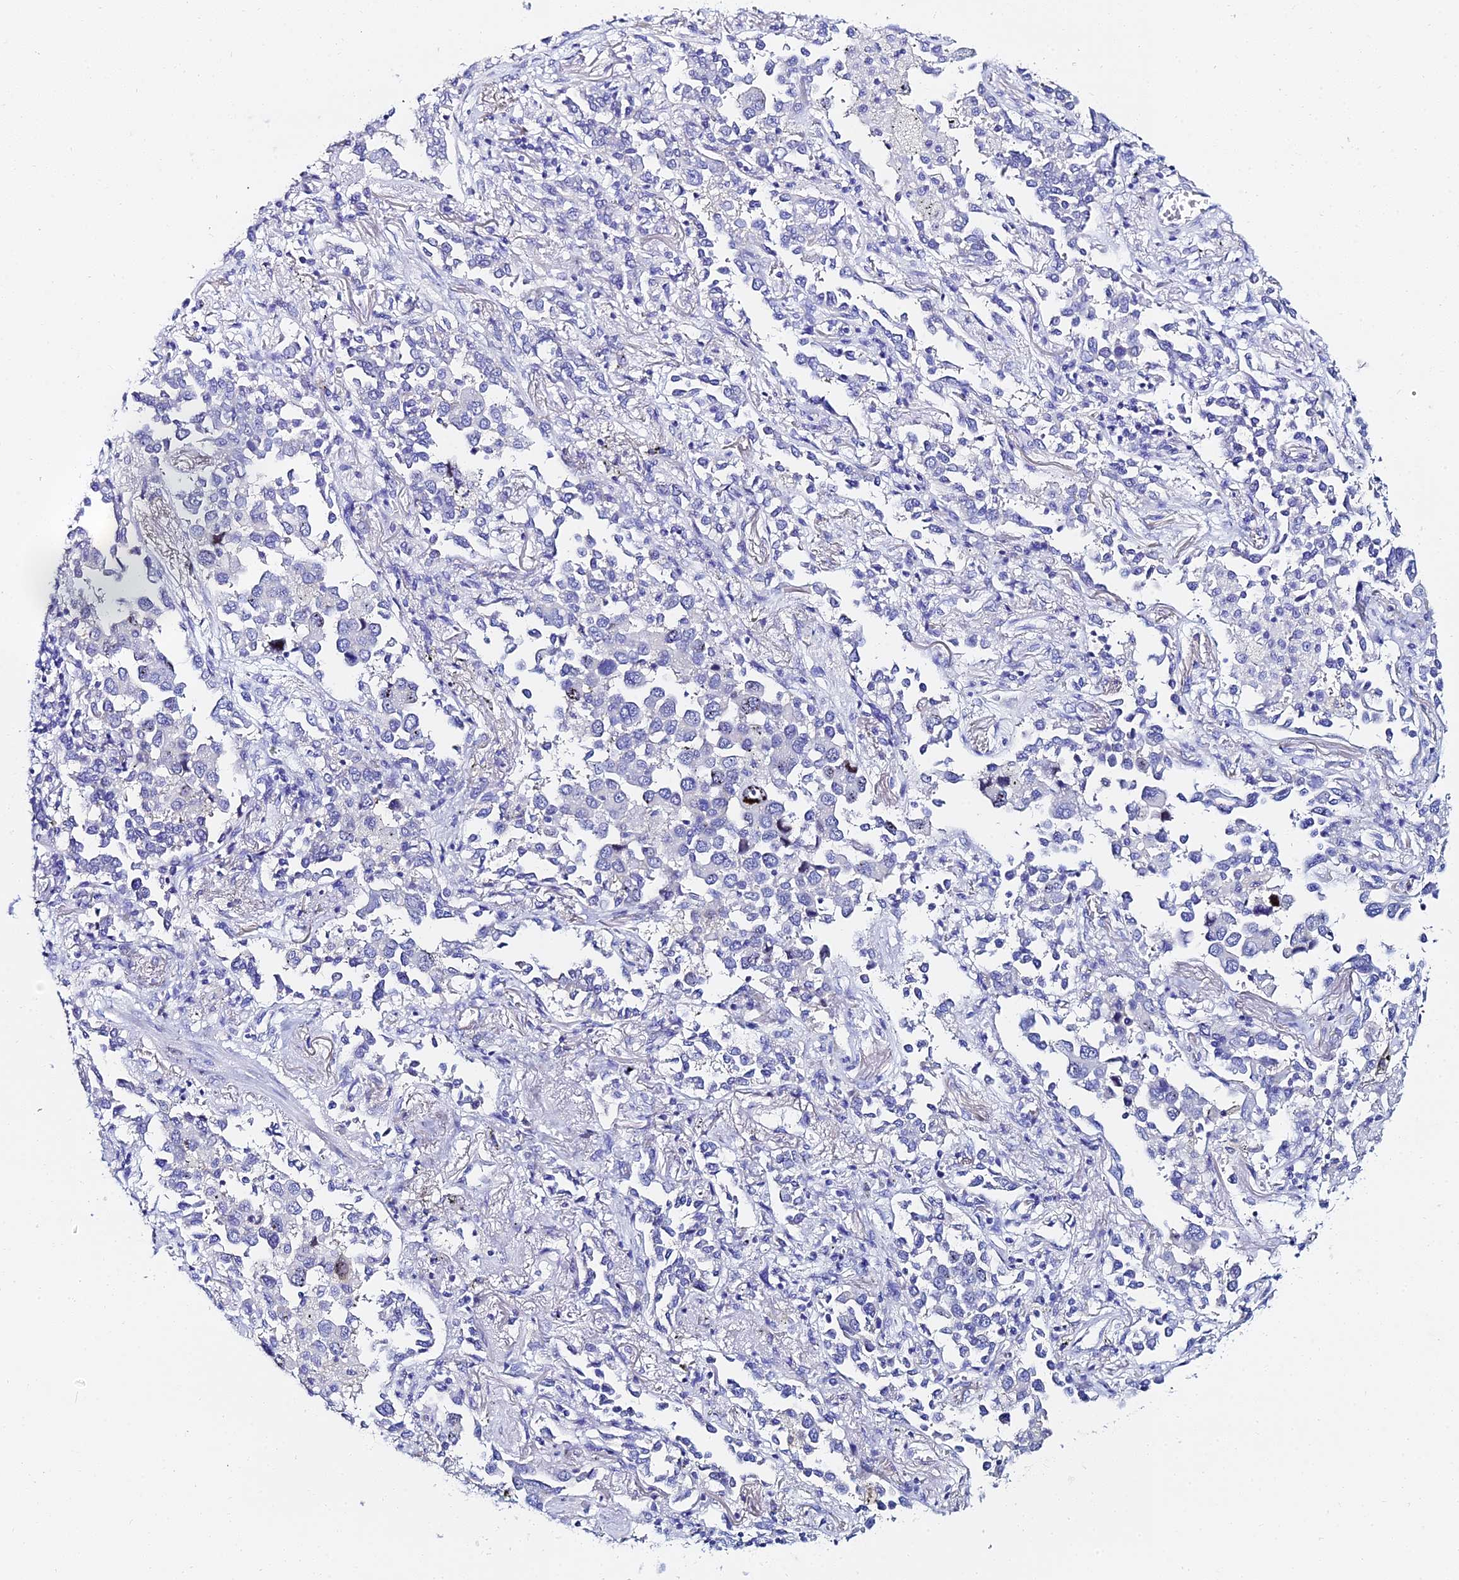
{"staining": {"intensity": "negative", "quantity": "none", "location": "none"}, "tissue": "lung cancer", "cell_type": "Tumor cells", "image_type": "cancer", "snomed": [{"axis": "morphology", "description": "Adenocarcinoma, NOS"}, {"axis": "topography", "description": "Lung"}], "caption": "A photomicrograph of human lung cancer (adenocarcinoma) is negative for staining in tumor cells.", "gene": "HSPA1L", "patient": {"sex": "male", "age": 67}}